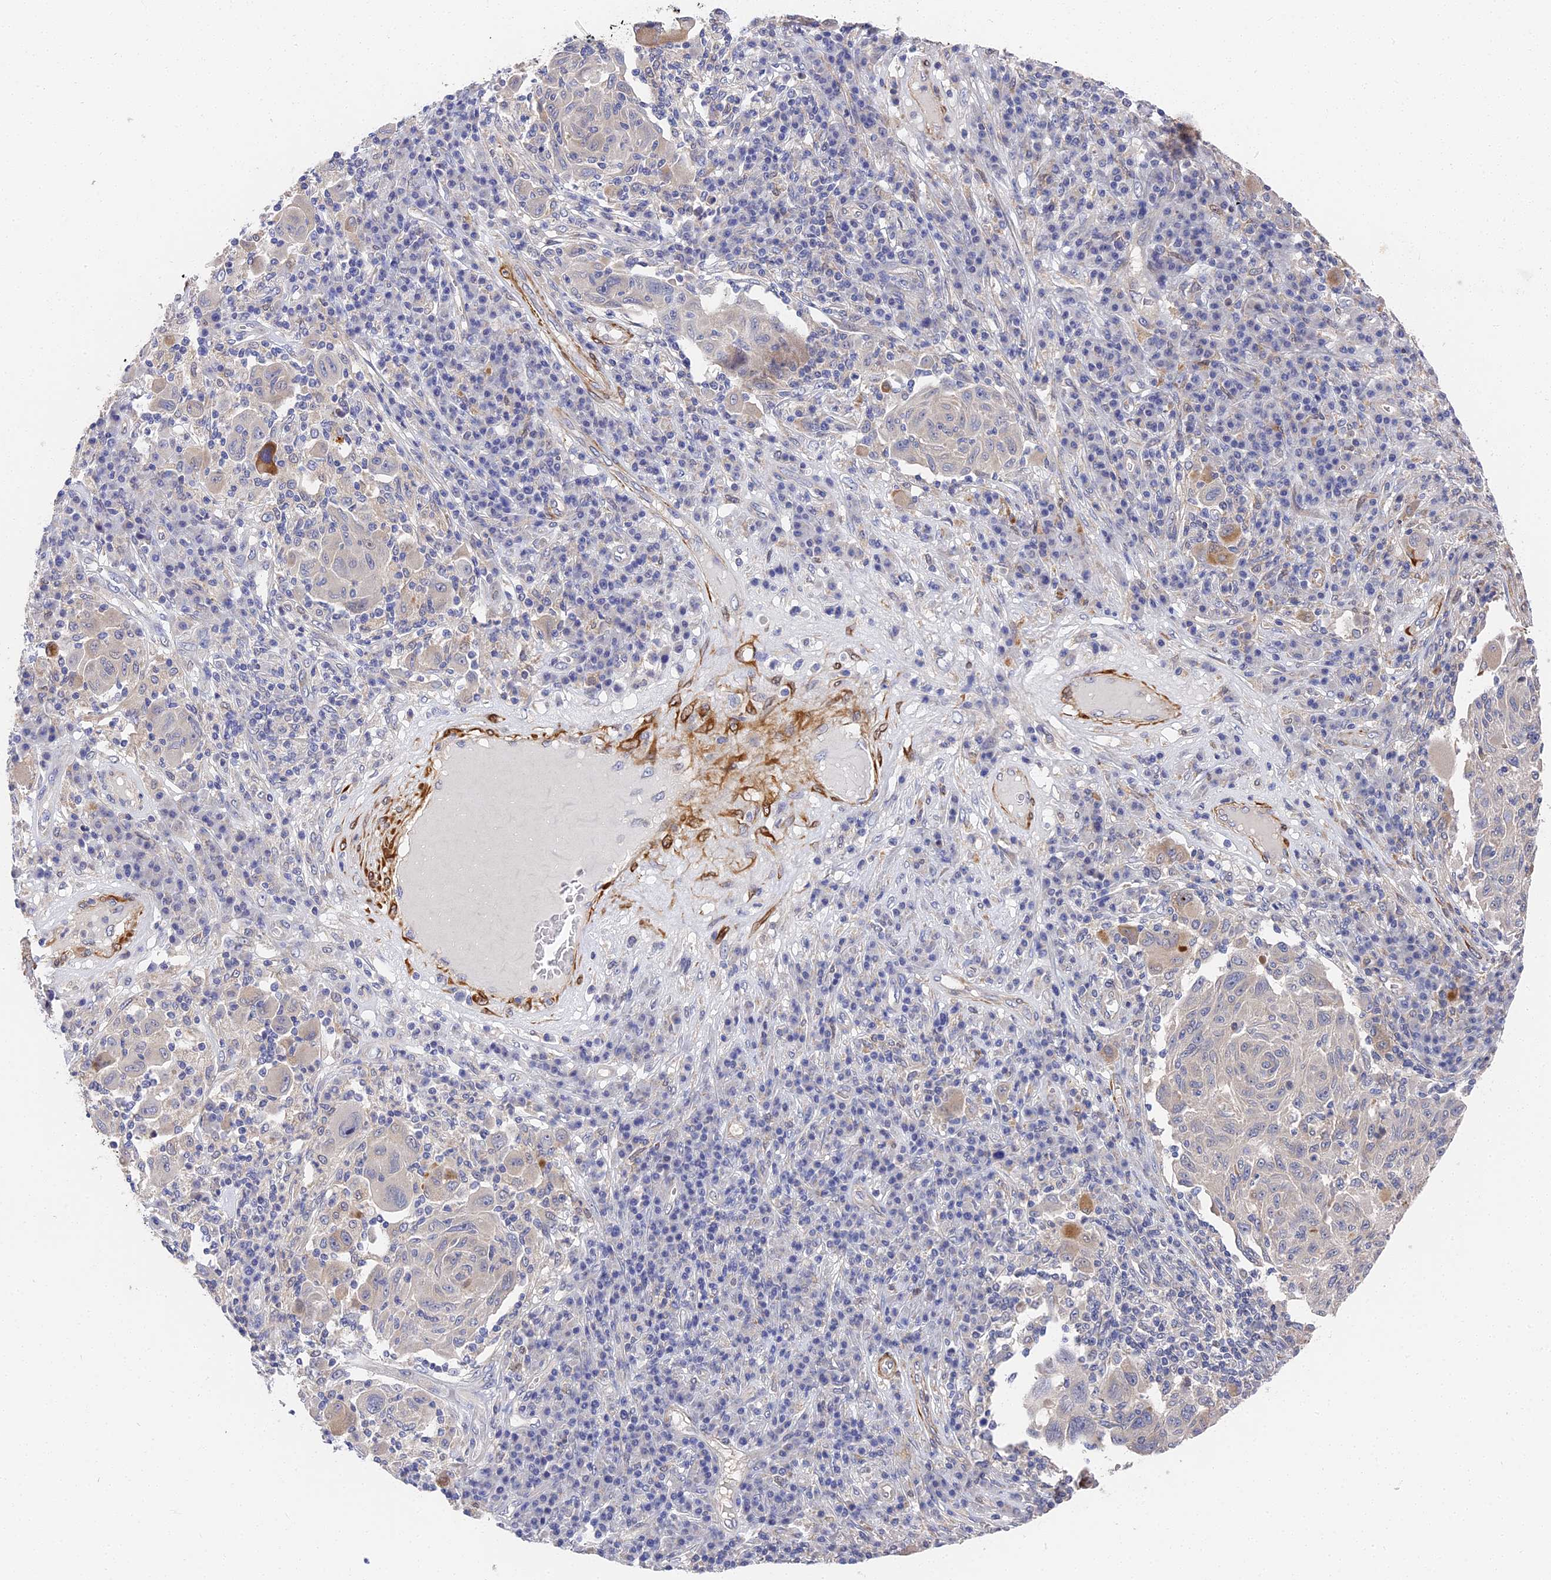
{"staining": {"intensity": "negative", "quantity": "none", "location": "none"}, "tissue": "melanoma", "cell_type": "Tumor cells", "image_type": "cancer", "snomed": [{"axis": "morphology", "description": "Malignant melanoma, NOS"}, {"axis": "topography", "description": "Skin"}], "caption": "Immunohistochemistry (IHC) photomicrograph of neoplastic tissue: malignant melanoma stained with DAB (3,3'-diaminobenzidine) reveals no significant protein staining in tumor cells. (DAB immunohistochemistry visualized using brightfield microscopy, high magnification).", "gene": "CCDC113", "patient": {"sex": "male", "age": 53}}